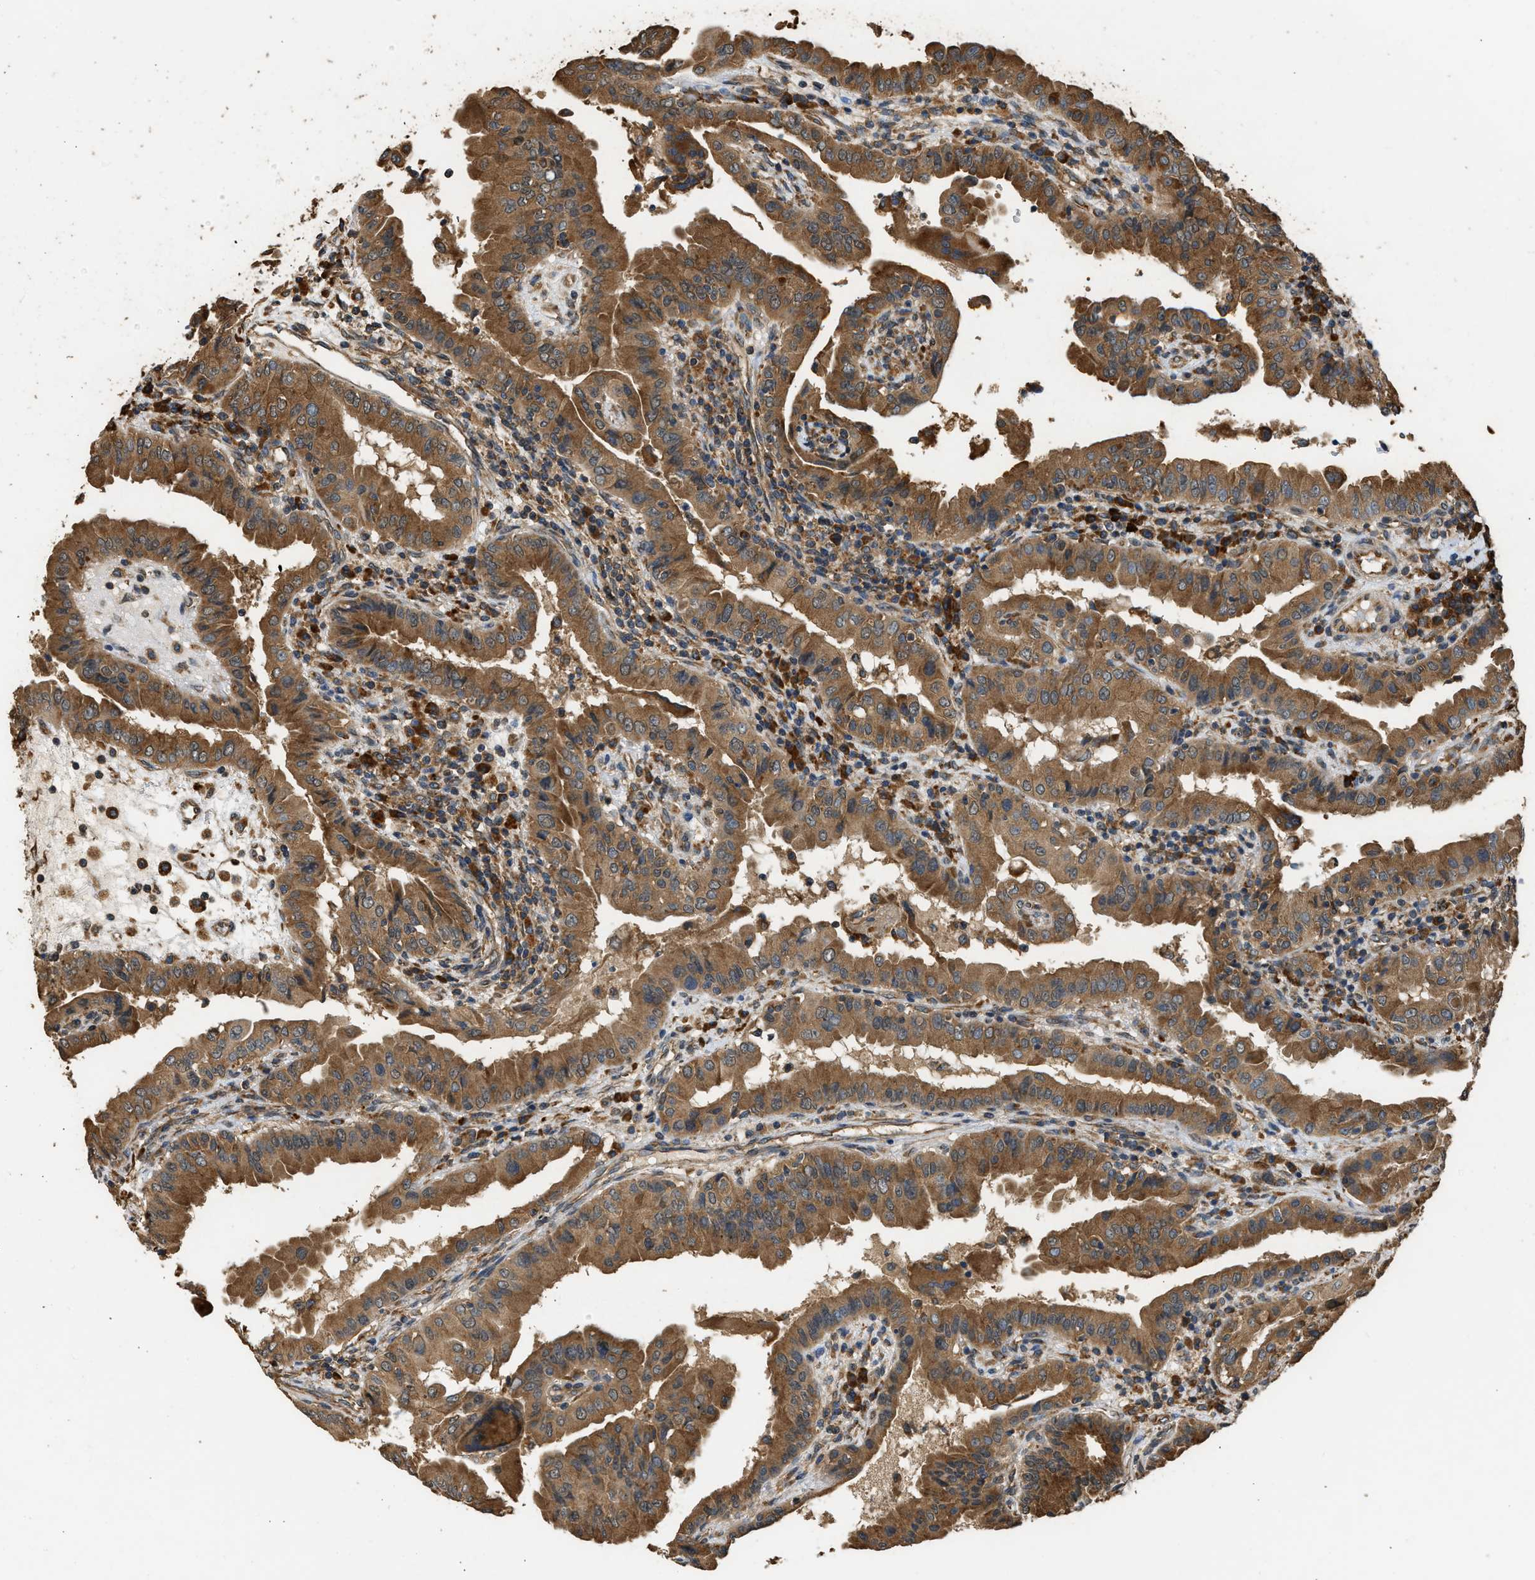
{"staining": {"intensity": "moderate", "quantity": ">75%", "location": "cytoplasmic/membranous"}, "tissue": "thyroid cancer", "cell_type": "Tumor cells", "image_type": "cancer", "snomed": [{"axis": "morphology", "description": "Papillary adenocarcinoma, NOS"}, {"axis": "topography", "description": "Thyroid gland"}], "caption": "Immunohistochemistry (IHC) histopathology image of thyroid cancer stained for a protein (brown), which exhibits medium levels of moderate cytoplasmic/membranous positivity in about >75% of tumor cells.", "gene": "SLC36A4", "patient": {"sex": "male", "age": 33}}